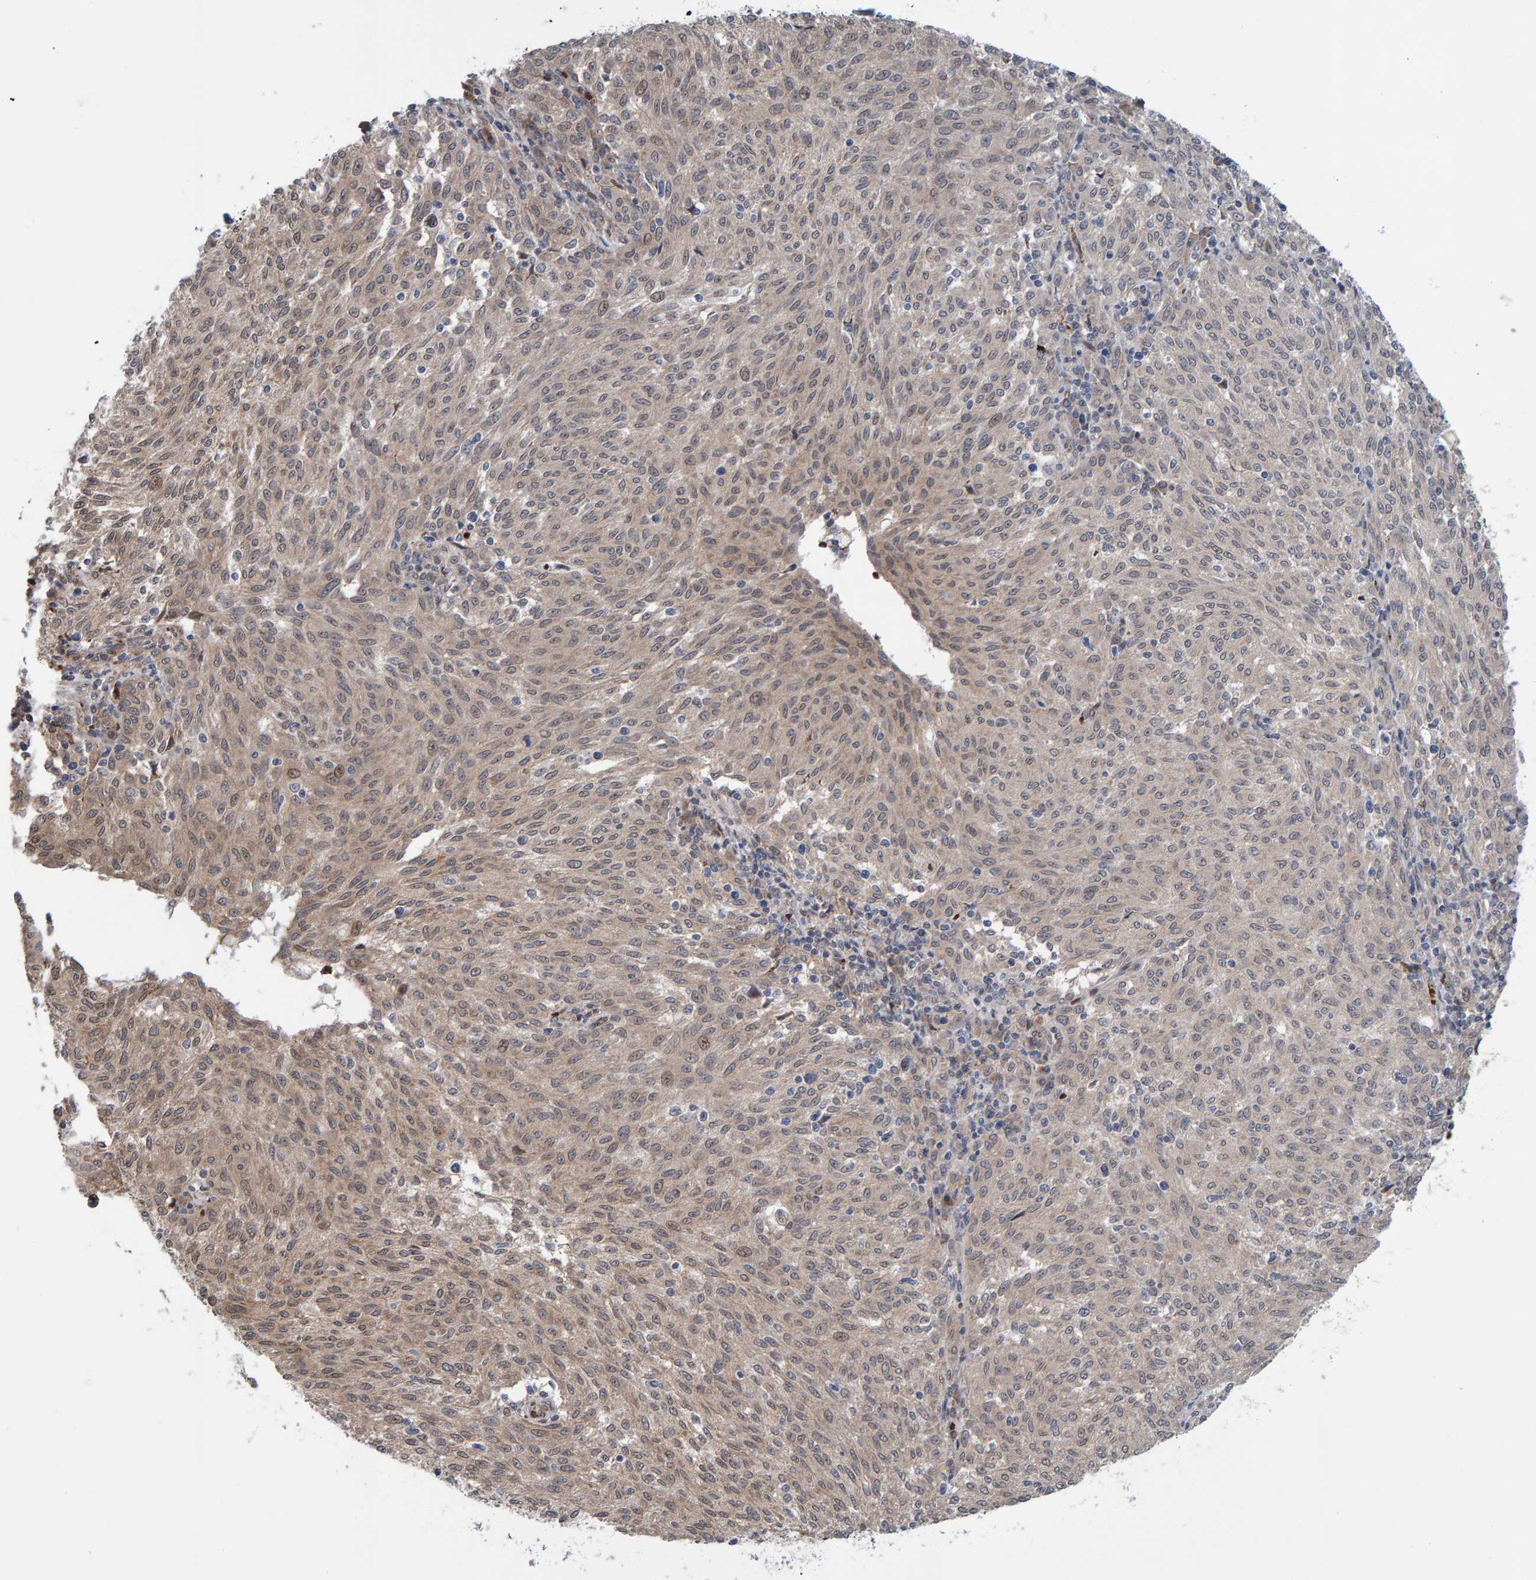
{"staining": {"intensity": "weak", "quantity": ">75%", "location": "cytoplasmic/membranous"}, "tissue": "melanoma", "cell_type": "Tumor cells", "image_type": "cancer", "snomed": [{"axis": "morphology", "description": "Malignant melanoma, NOS"}, {"axis": "topography", "description": "Skin"}], "caption": "Weak cytoplasmic/membranous staining for a protein is present in approximately >75% of tumor cells of malignant melanoma using immunohistochemistry (IHC).", "gene": "MFSD6L", "patient": {"sex": "female", "age": 72}}